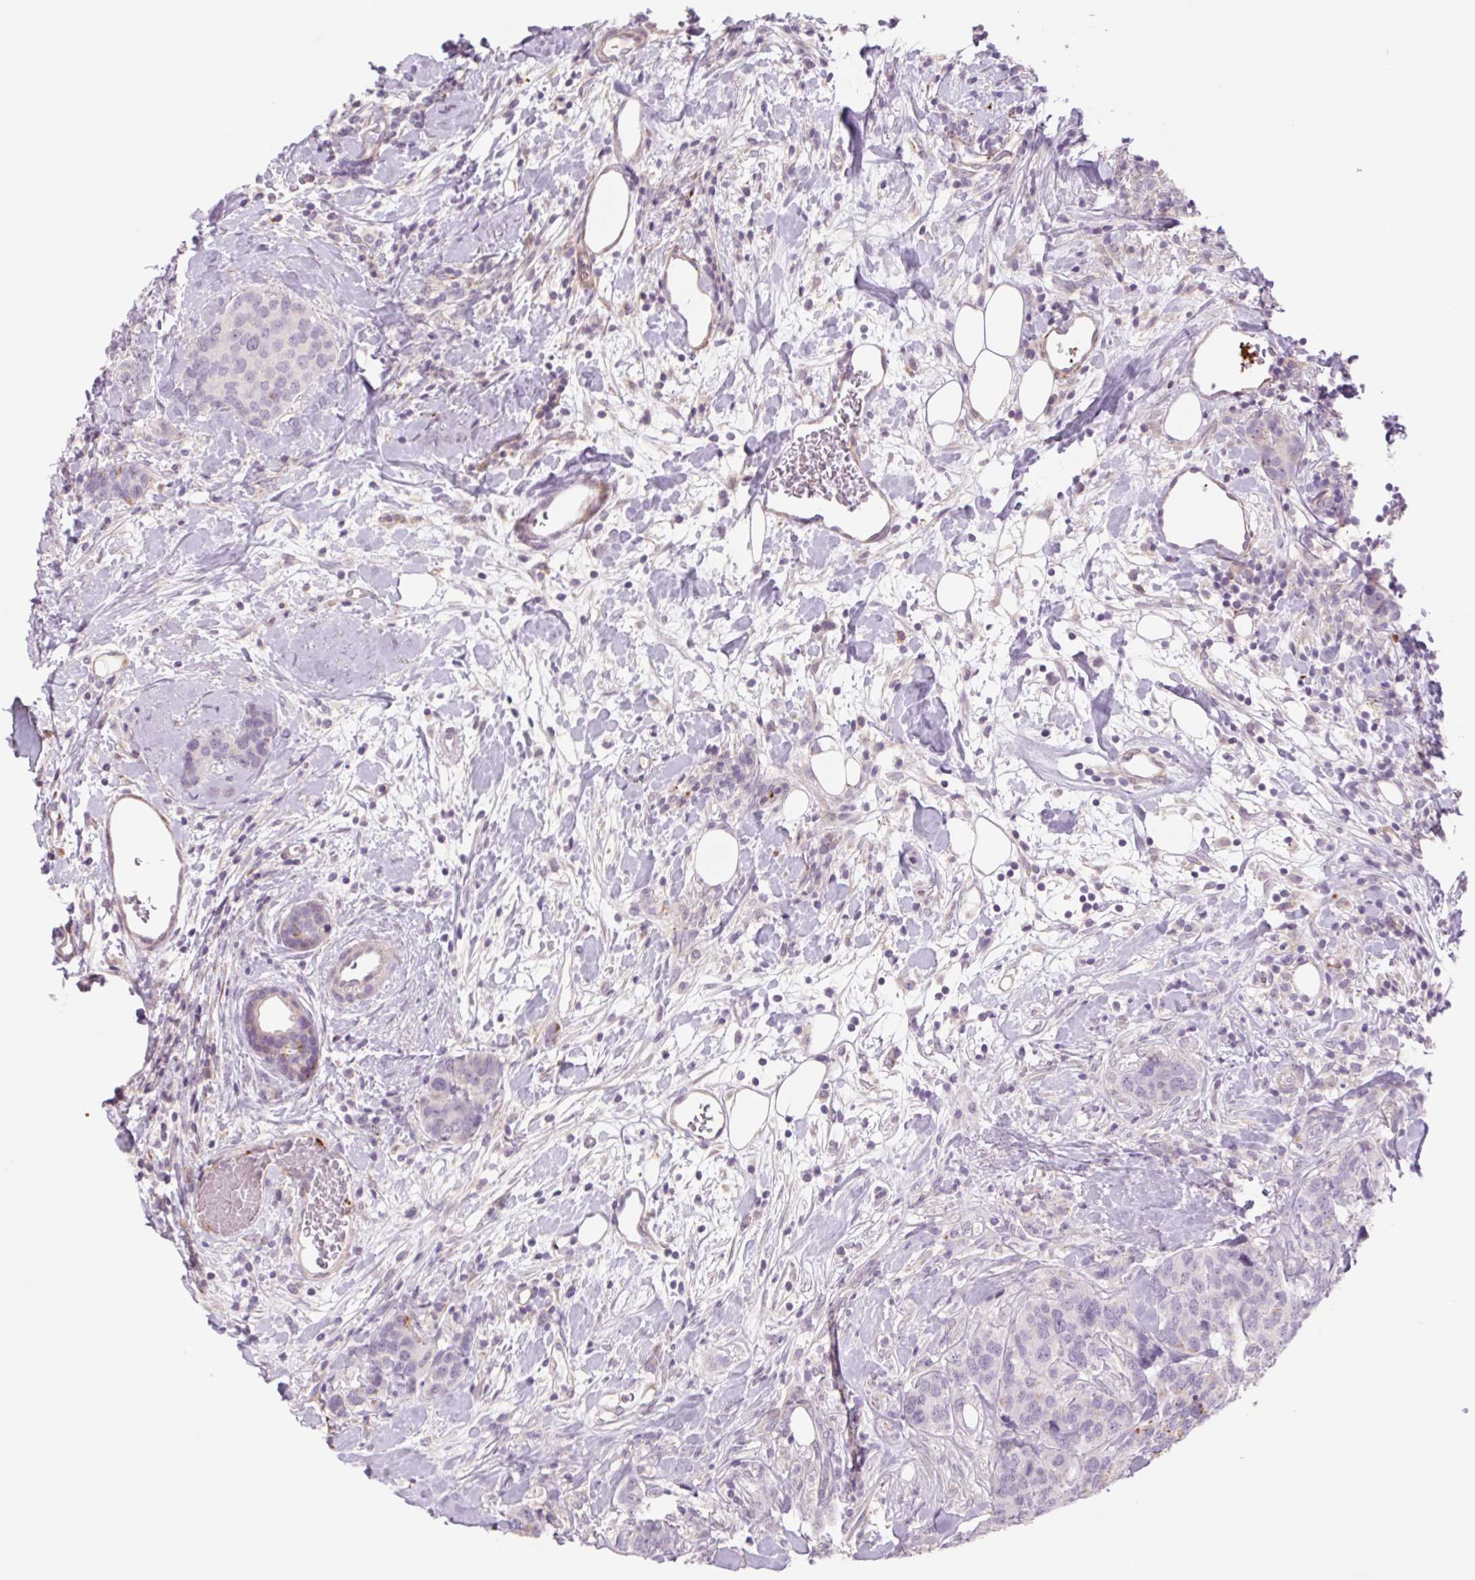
{"staining": {"intensity": "negative", "quantity": "none", "location": "none"}, "tissue": "breast cancer", "cell_type": "Tumor cells", "image_type": "cancer", "snomed": [{"axis": "morphology", "description": "Lobular carcinoma"}, {"axis": "topography", "description": "Breast"}], "caption": "Tumor cells are negative for protein expression in human breast lobular carcinoma.", "gene": "MS4A13", "patient": {"sex": "female", "age": 59}}